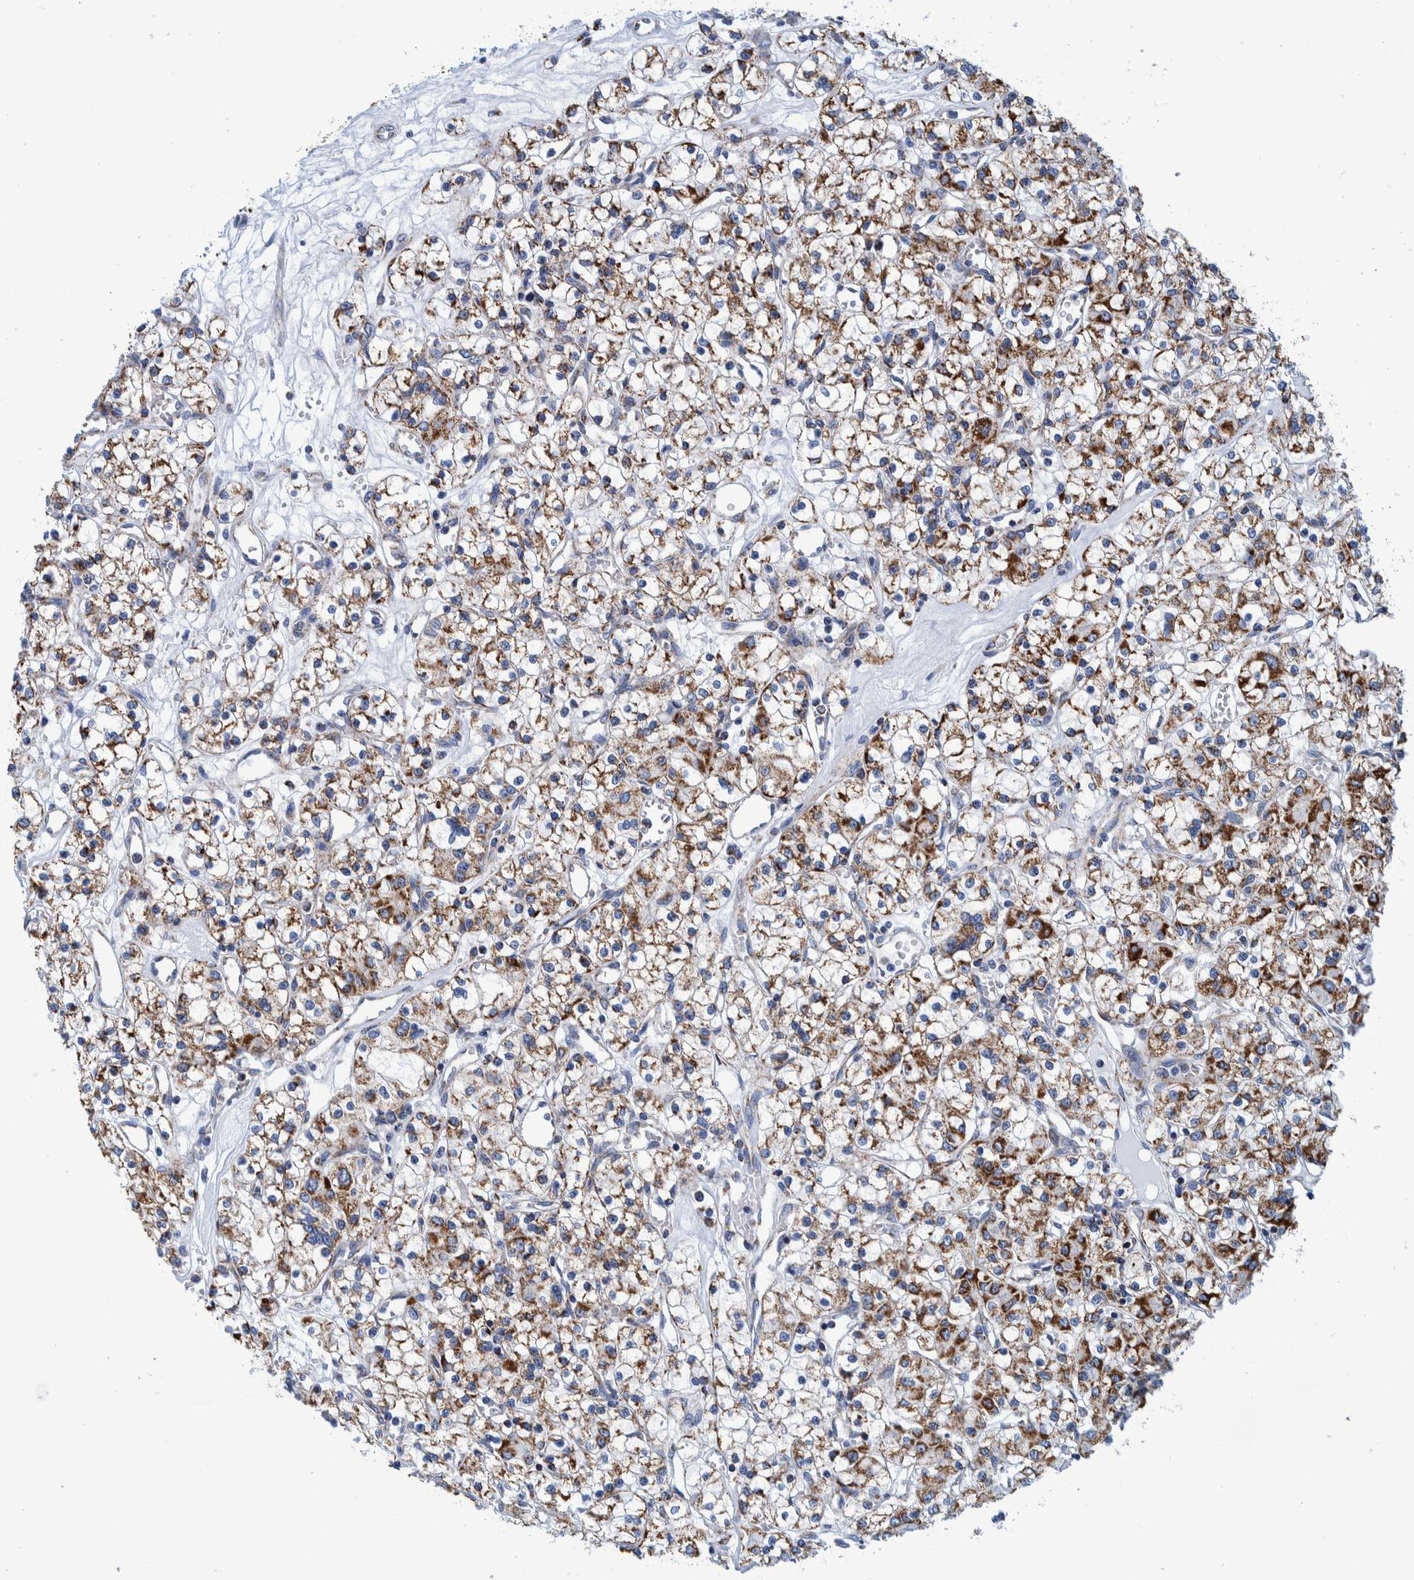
{"staining": {"intensity": "strong", "quantity": ">75%", "location": "cytoplasmic/membranous"}, "tissue": "renal cancer", "cell_type": "Tumor cells", "image_type": "cancer", "snomed": [{"axis": "morphology", "description": "Adenocarcinoma, NOS"}, {"axis": "topography", "description": "Kidney"}], "caption": "Protein expression analysis of adenocarcinoma (renal) shows strong cytoplasmic/membranous expression in about >75% of tumor cells.", "gene": "BZW2", "patient": {"sex": "female", "age": 59}}